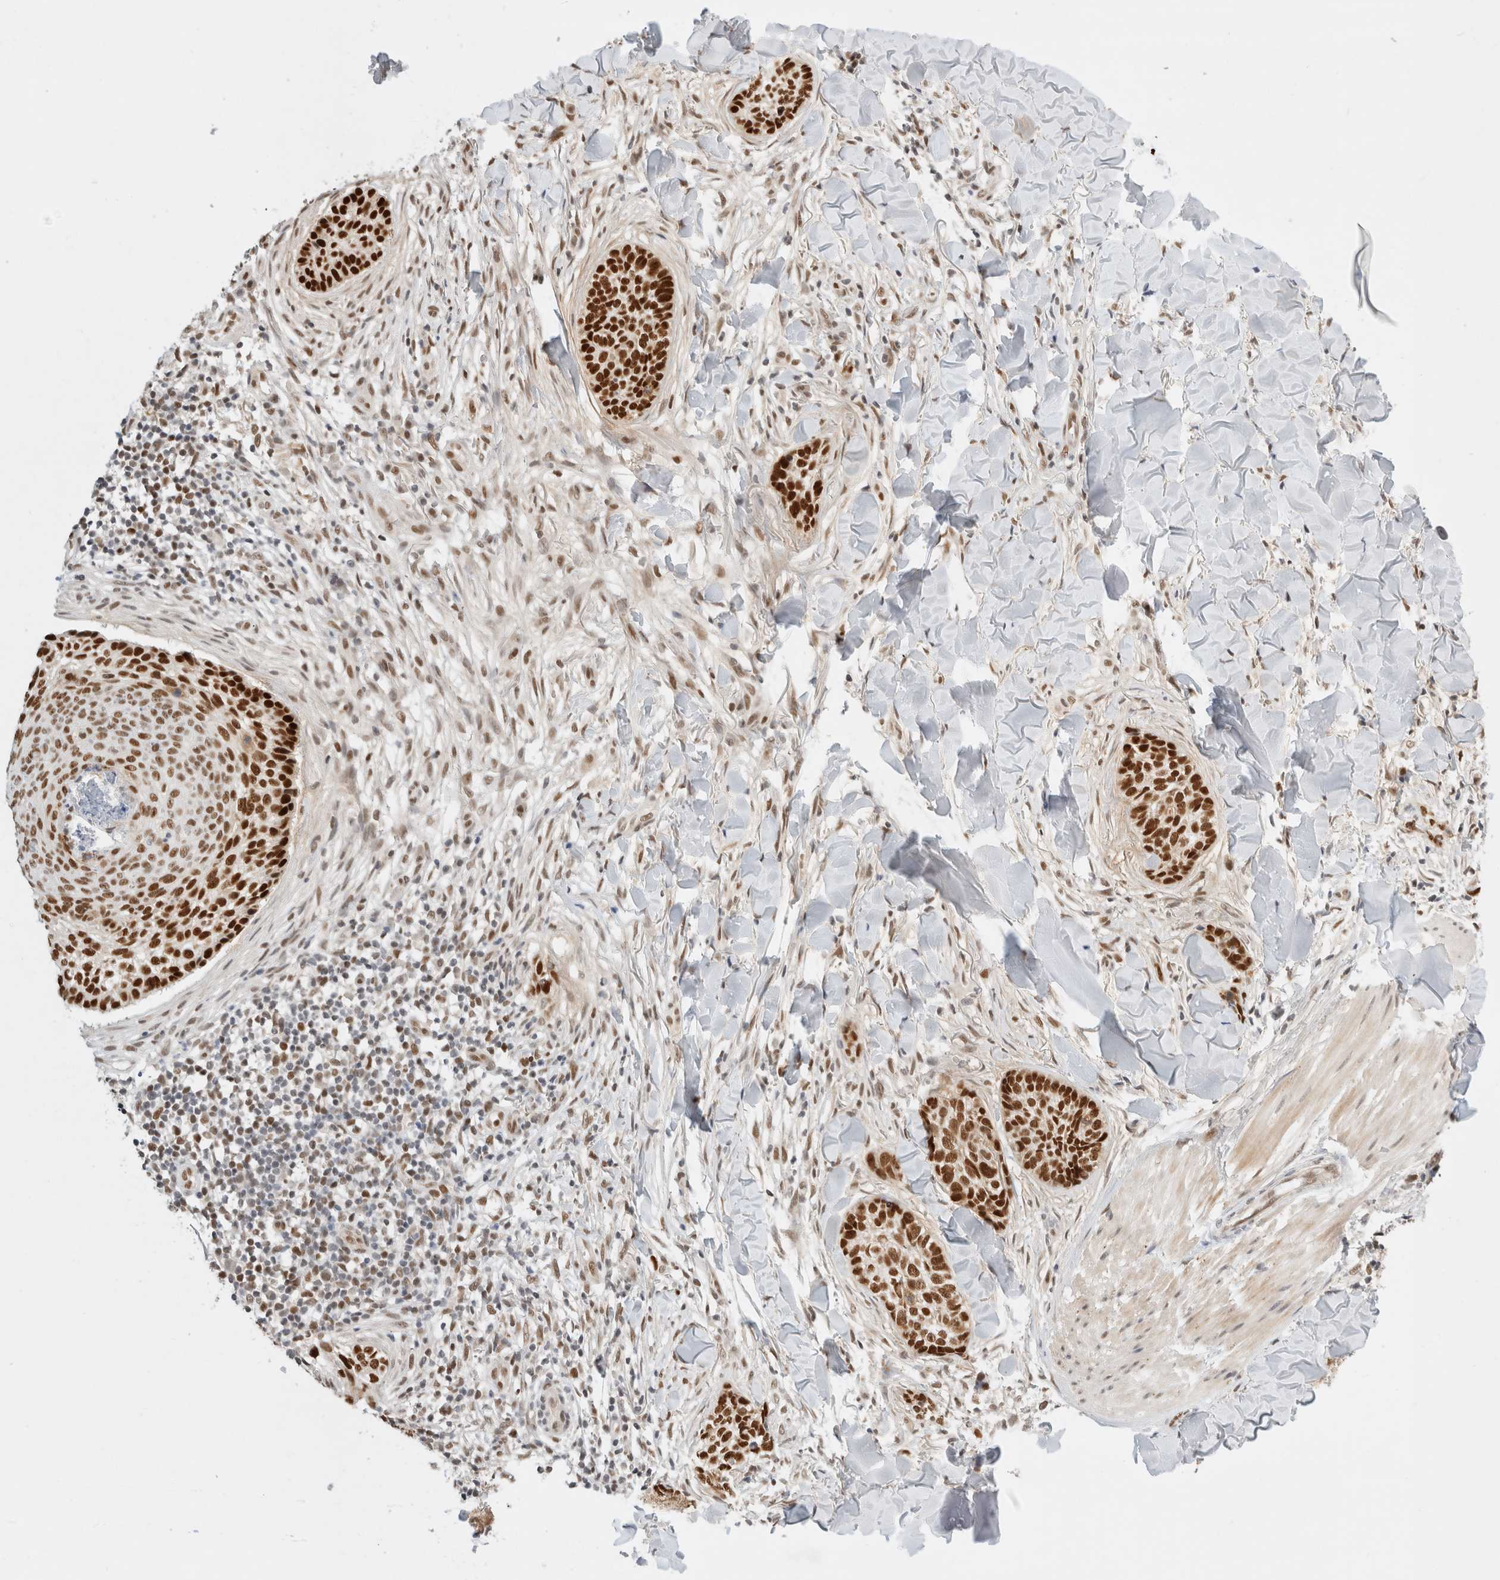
{"staining": {"intensity": "strong", "quantity": ">75%", "location": "nuclear"}, "tissue": "skin cancer", "cell_type": "Tumor cells", "image_type": "cancer", "snomed": [{"axis": "morphology", "description": "Normal tissue, NOS"}, {"axis": "morphology", "description": "Basal cell carcinoma"}, {"axis": "topography", "description": "Skin"}], "caption": "Human basal cell carcinoma (skin) stained for a protein (brown) displays strong nuclear positive staining in approximately >75% of tumor cells.", "gene": "GTF2I", "patient": {"sex": "male", "age": 67}}